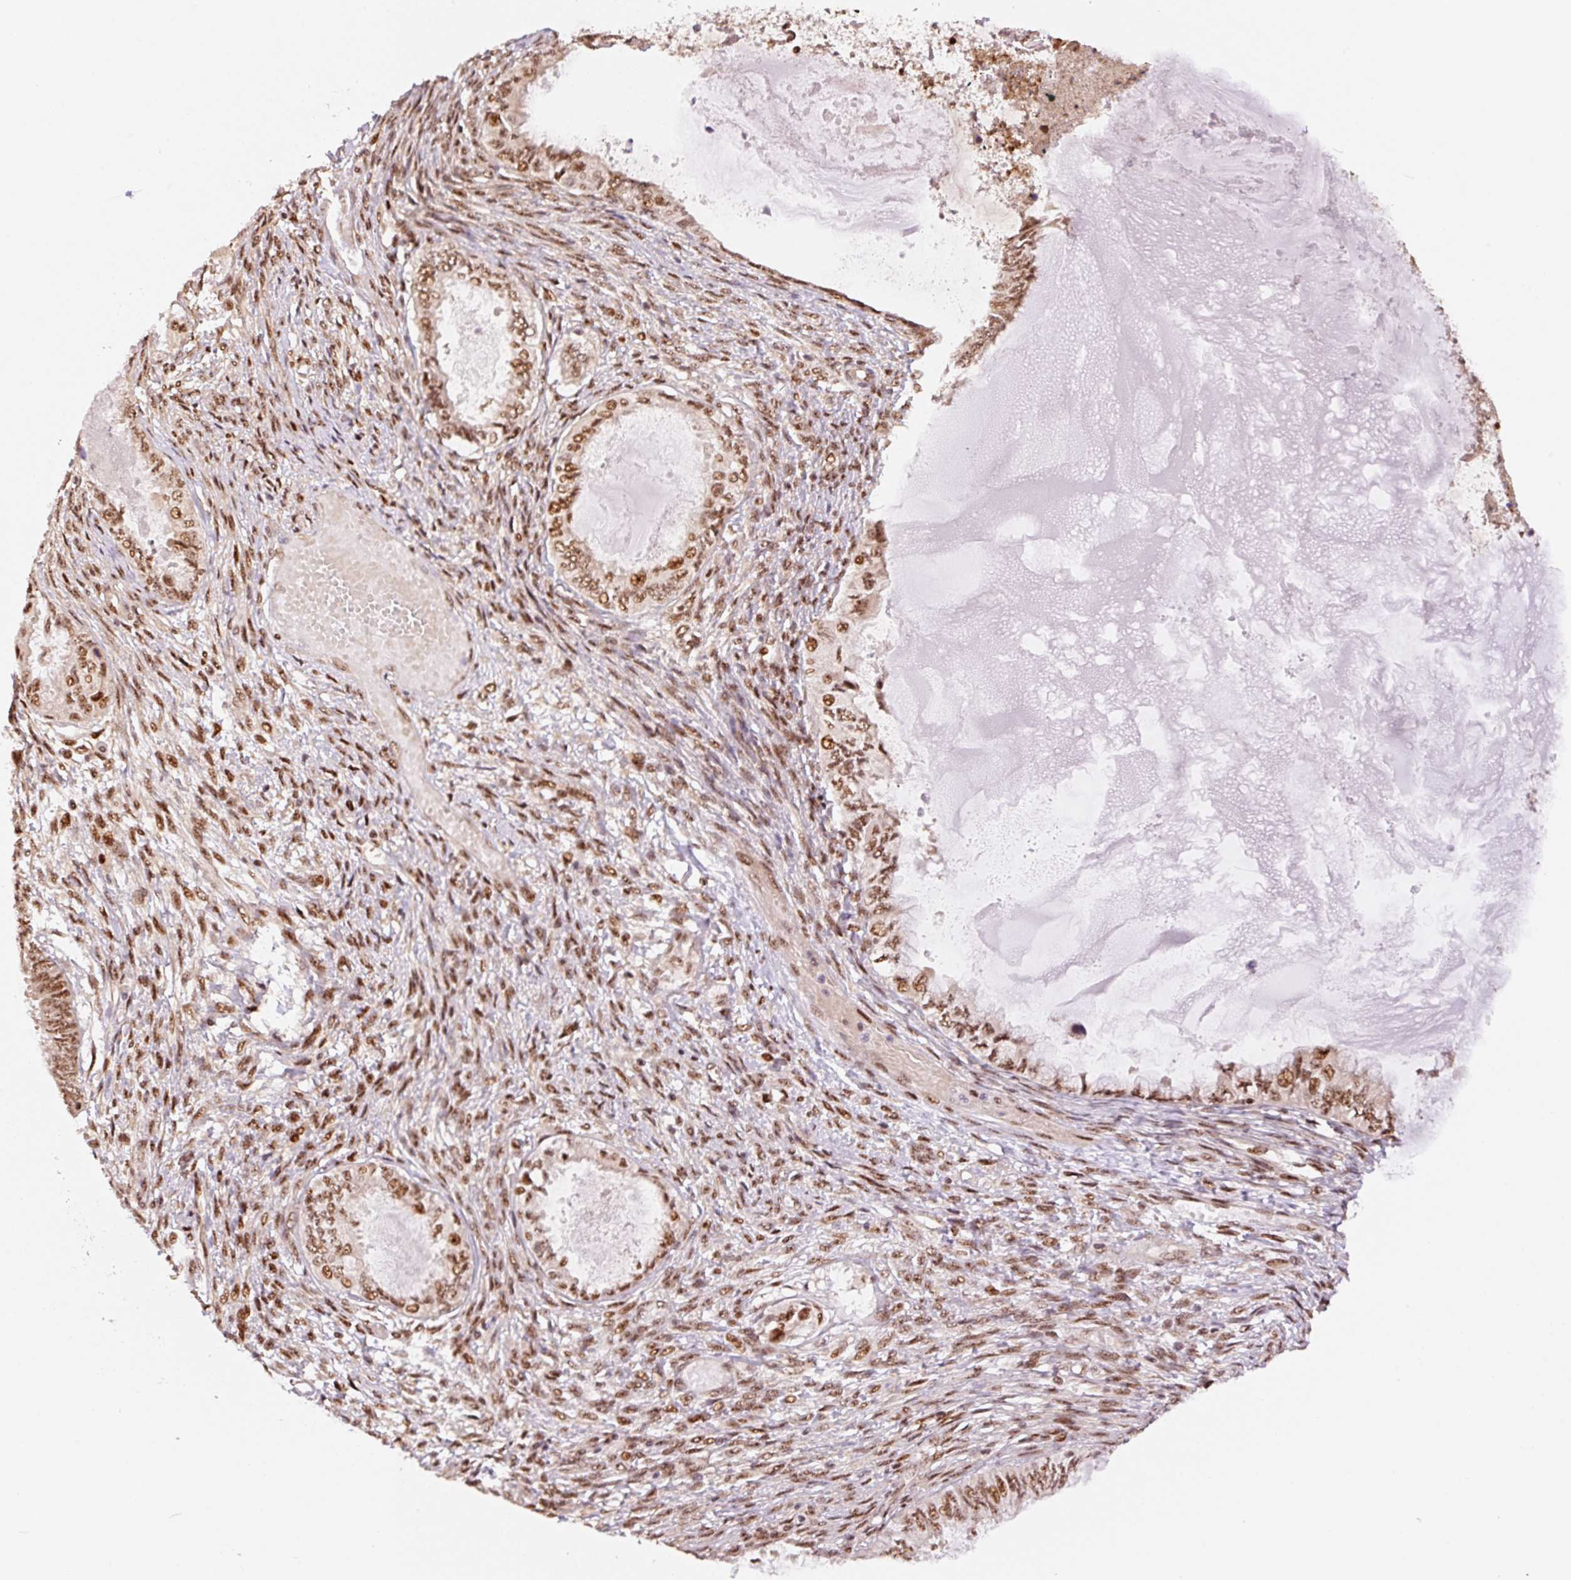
{"staining": {"intensity": "moderate", "quantity": ">75%", "location": "nuclear"}, "tissue": "ovarian cancer", "cell_type": "Tumor cells", "image_type": "cancer", "snomed": [{"axis": "morphology", "description": "Carcinoma, endometroid"}, {"axis": "topography", "description": "Ovary"}], "caption": "Ovarian cancer (endometroid carcinoma) tissue exhibits moderate nuclear expression in about >75% of tumor cells The staining is performed using DAB brown chromogen to label protein expression. The nuclei are counter-stained blue using hematoxylin.", "gene": "INTS8", "patient": {"sex": "female", "age": 70}}